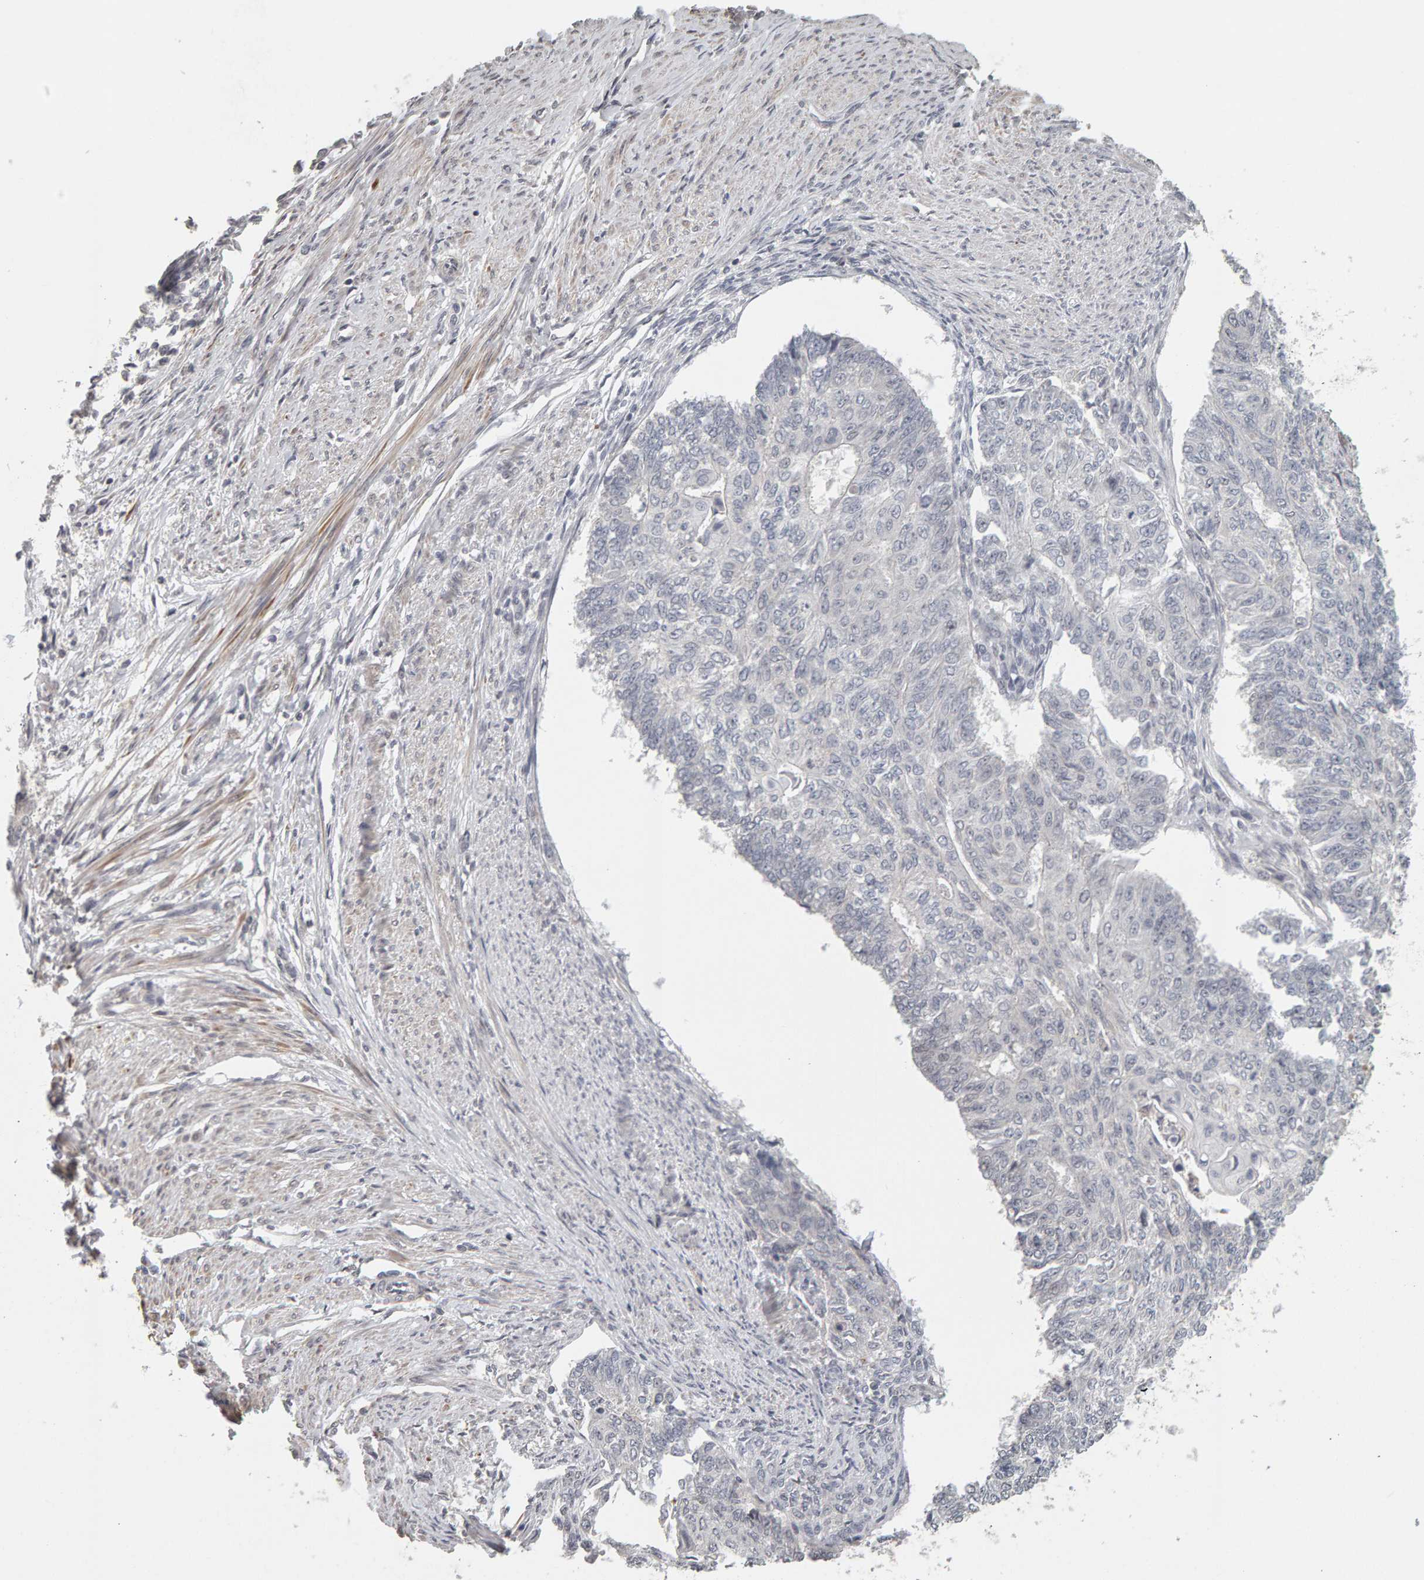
{"staining": {"intensity": "negative", "quantity": "none", "location": "none"}, "tissue": "endometrial cancer", "cell_type": "Tumor cells", "image_type": "cancer", "snomed": [{"axis": "morphology", "description": "Adenocarcinoma, NOS"}, {"axis": "topography", "description": "Endometrium"}], "caption": "DAB (3,3'-diaminobenzidine) immunohistochemical staining of endometrial adenocarcinoma exhibits no significant expression in tumor cells.", "gene": "TEFM", "patient": {"sex": "female", "age": 32}}